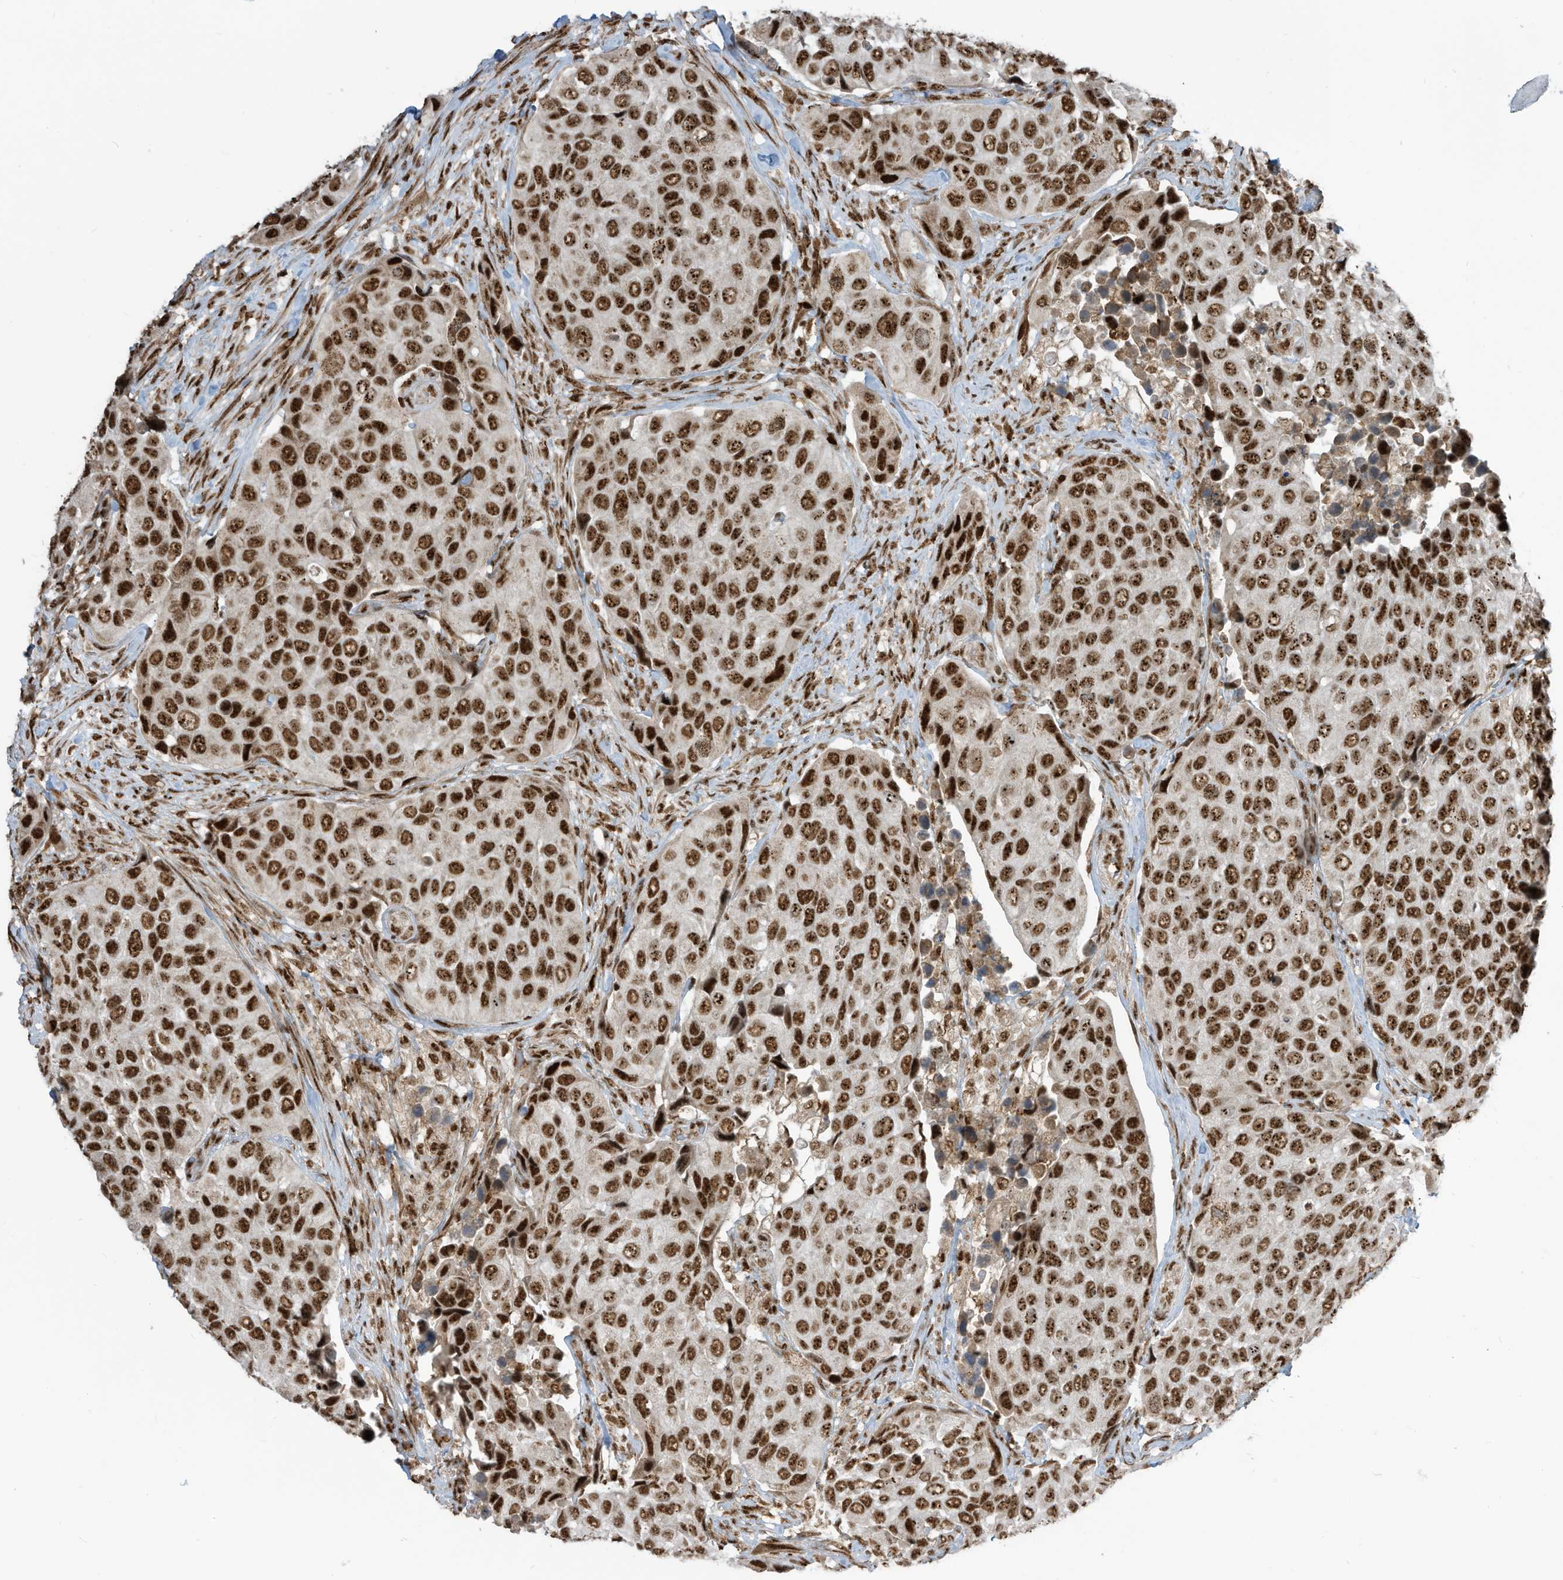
{"staining": {"intensity": "strong", "quantity": ">75%", "location": "nuclear"}, "tissue": "urothelial cancer", "cell_type": "Tumor cells", "image_type": "cancer", "snomed": [{"axis": "morphology", "description": "Urothelial carcinoma, High grade"}, {"axis": "topography", "description": "Urinary bladder"}], "caption": "Immunohistochemistry photomicrograph of neoplastic tissue: human urothelial cancer stained using immunohistochemistry displays high levels of strong protein expression localized specifically in the nuclear of tumor cells, appearing as a nuclear brown color.", "gene": "LBH", "patient": {"sex": "male", "age": 74}}